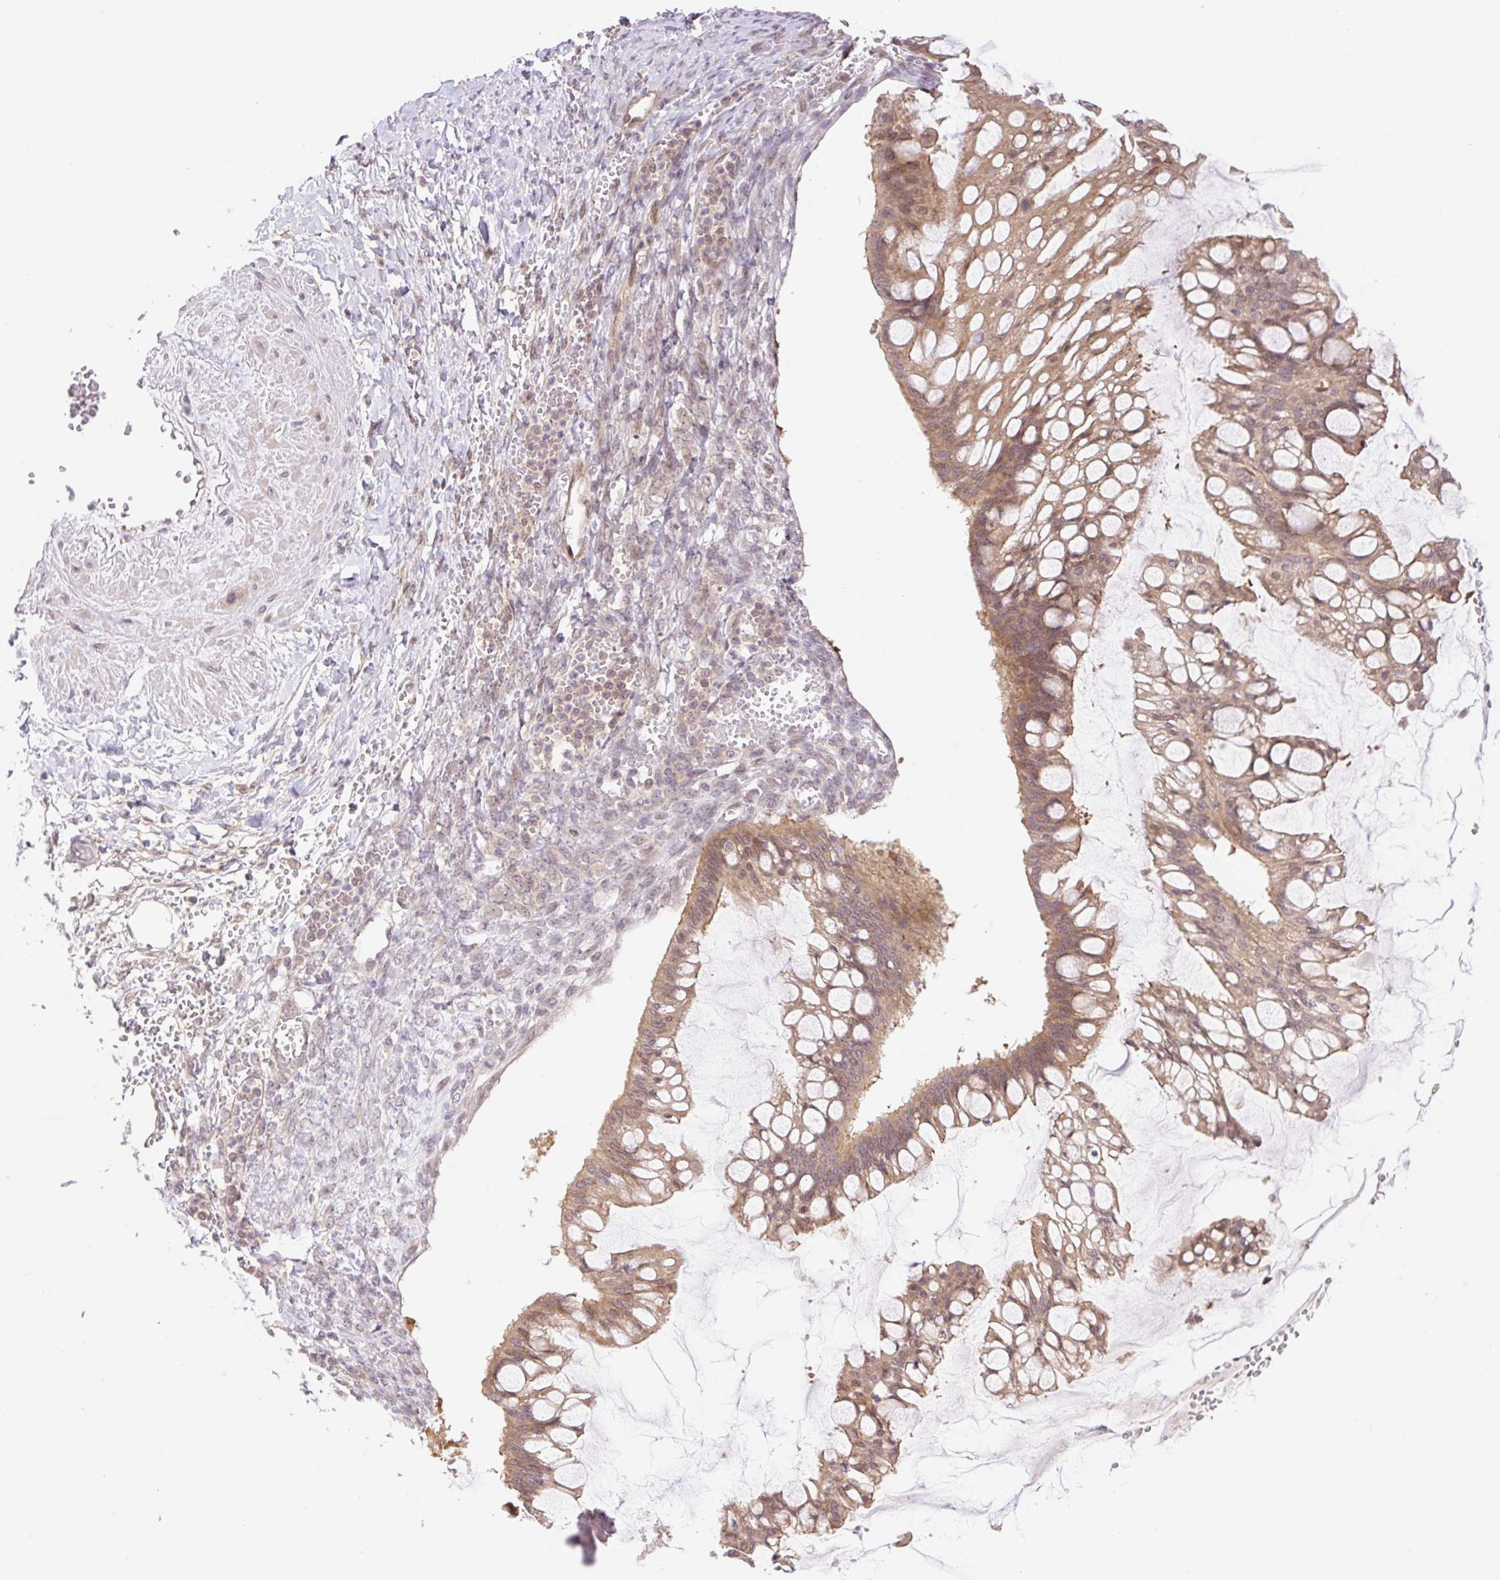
{"staining": {"intensity": "moderate", "quantity": ">75%", "location": "cytoplasmic/membranous,nuclear"}, "tissue": "ovarian cancer", "cell_type": "Tumor cells", "image_type": "cancer", "snomed": [{"axis": "morphology", "description": "Cystadenocarcinoma, mucinous, NOS"}, {"axis": "topography", "description": "Ovary"}], "caption": "This is an image of IHC staining of ovarian mucinous cystadenocarcinoma, which shows moderate staining in the cytoplasmic/membranous and nuclear of tumor cells.", "gene": "VPS25", "patient": {"sex": "female", "age": 73}}